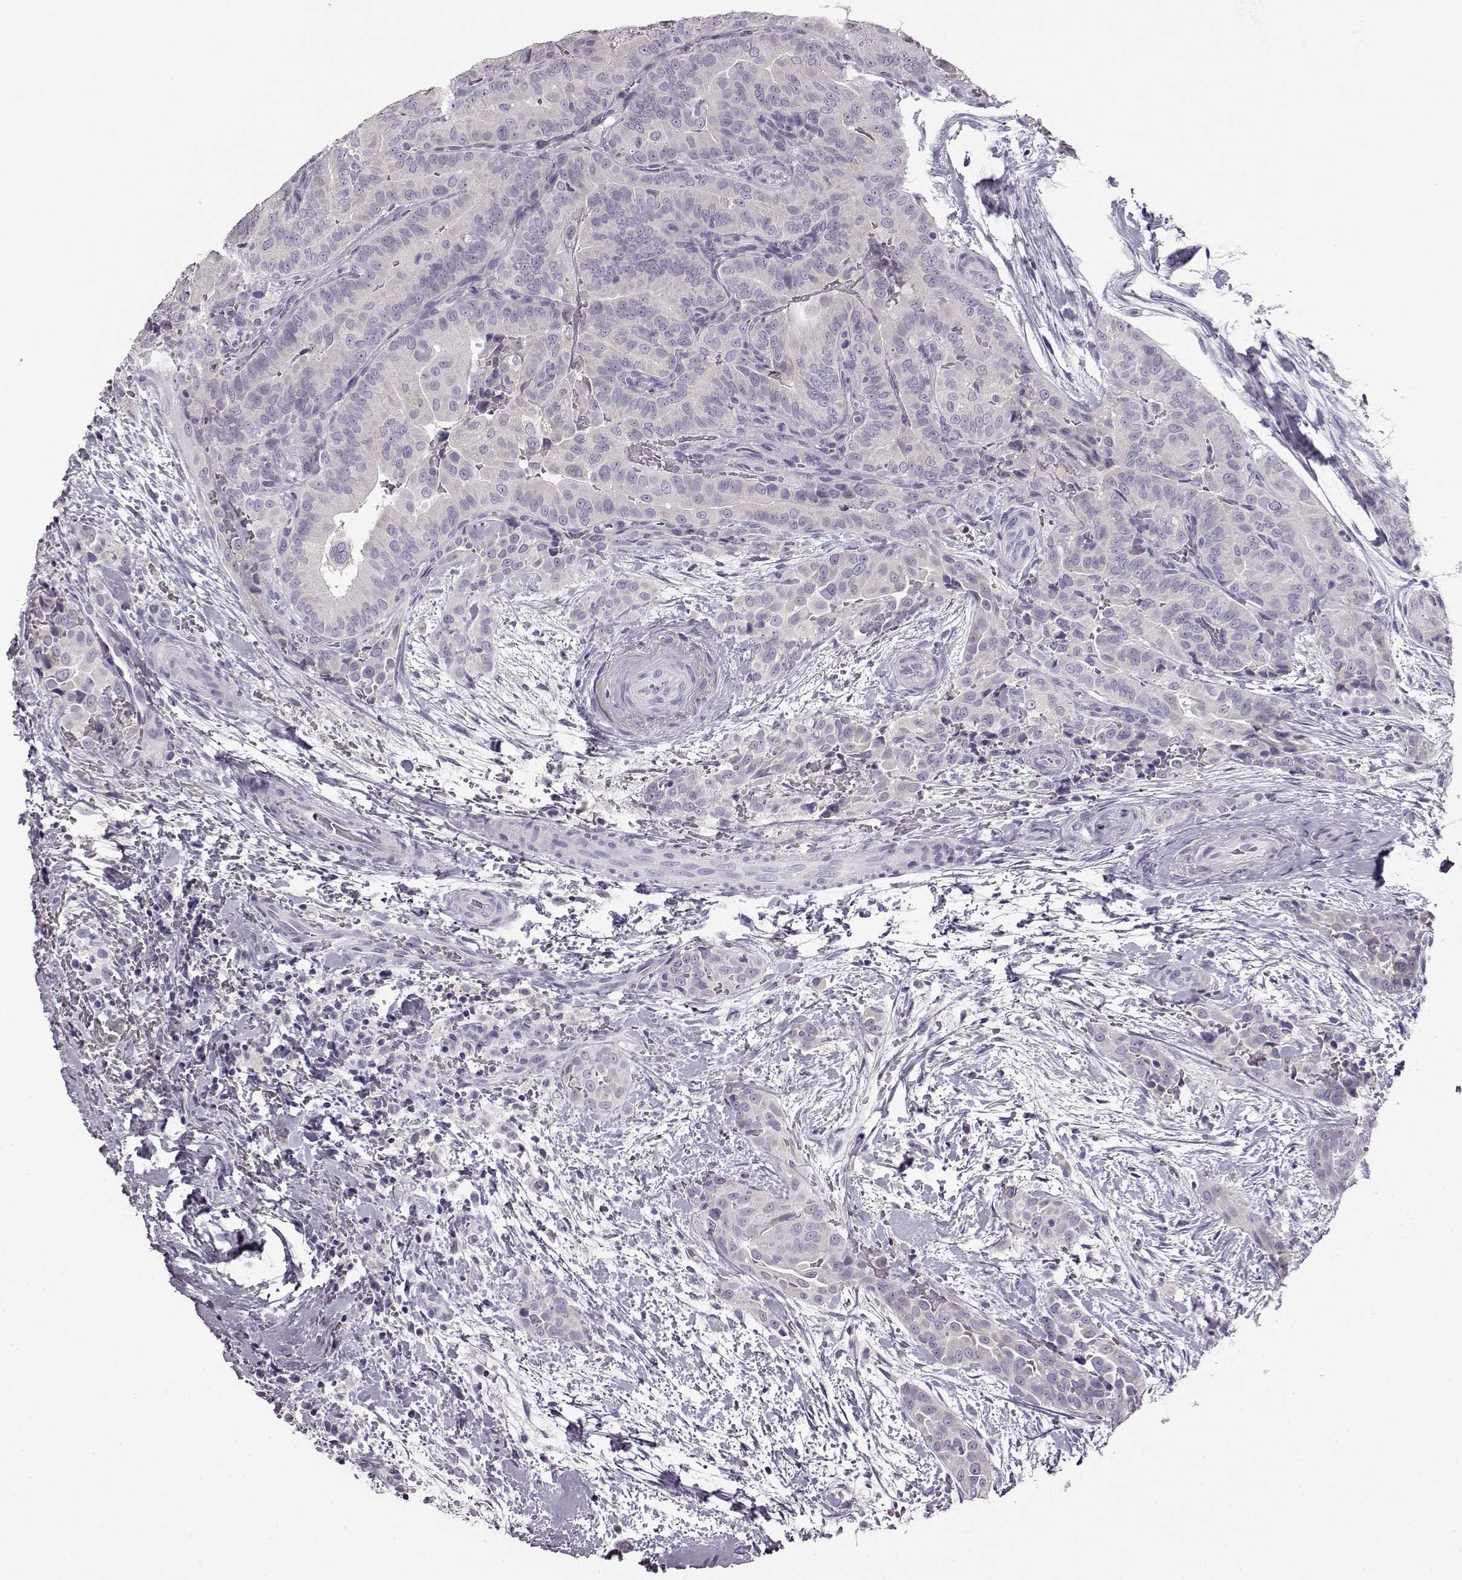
{"staining": {"intensity": "negative", "quantity": "none", "location": "none"}, "tissue": "thyroid cancer", "cell_type": "Tumor cells", "image_type": "cancer", "snomed": [{"axis": "morphology", "description": "Papillary adenocarcinoma, NOS"}, {"axis": "topography", "description": "Thyroid gland"}], "caption": "Immunohistochemistry (IHC) of papillary adenocarcinoma (thyroid) reveals no expression in tumor cells.", "gene": "KIAA0319", "patient": {"sex": "male", "age": 61}}